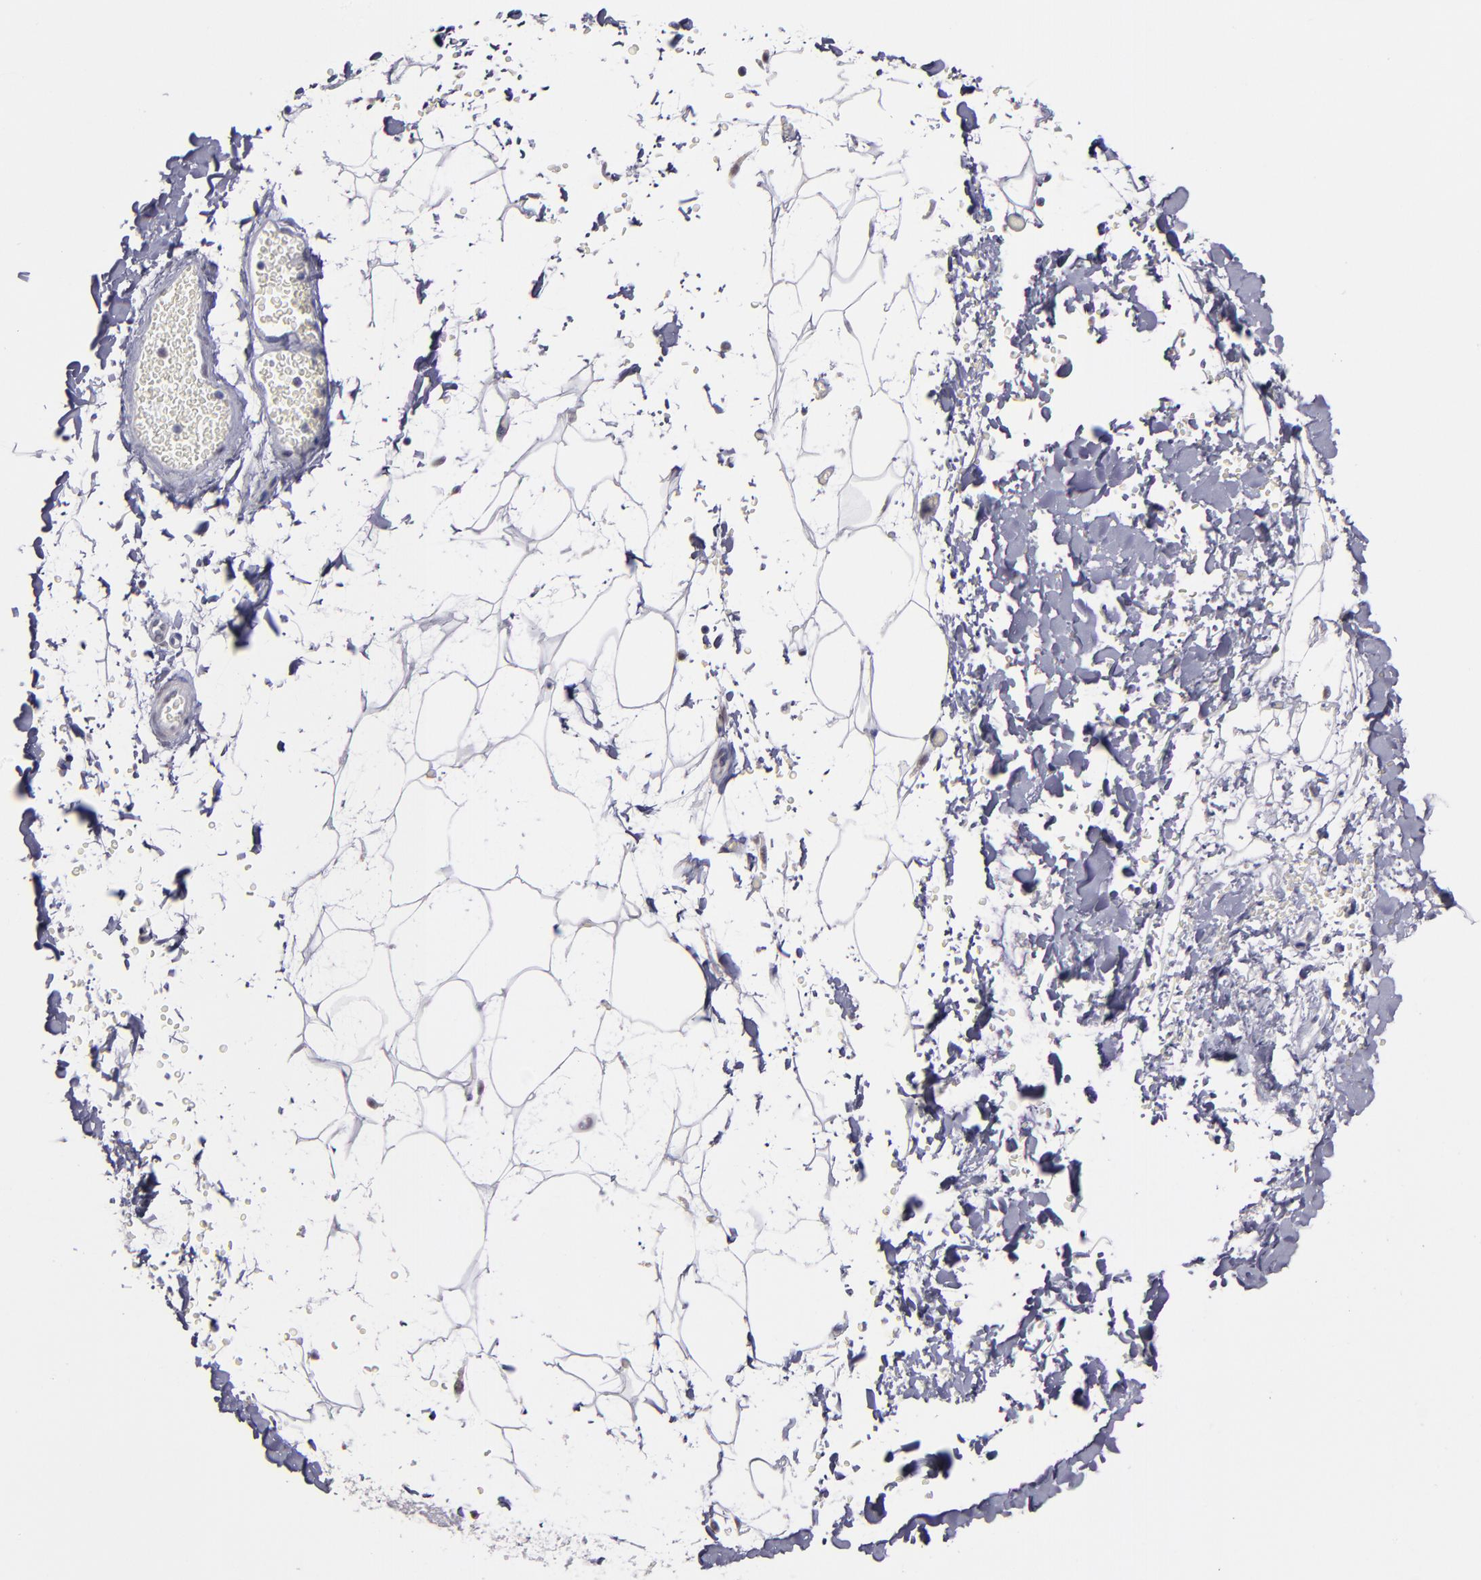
{"staining": {"intensity": "negative", "quantity": "none", "location": "none"}, "tissue": "adipose tissue", "cell_type": "Adipocytes", "image_type": "normal", "snomed": [{"axis": "morphology", "description": "Normal tissue, NOS"}, {"axis": "topography", "description": "Soft tissue"}], "caption": "Photomicrograph shows no protein expression in adipocytes of benign adipose tissue.", "gene": "OTUB2", "patient": {"sex": "male", "age": 72}}